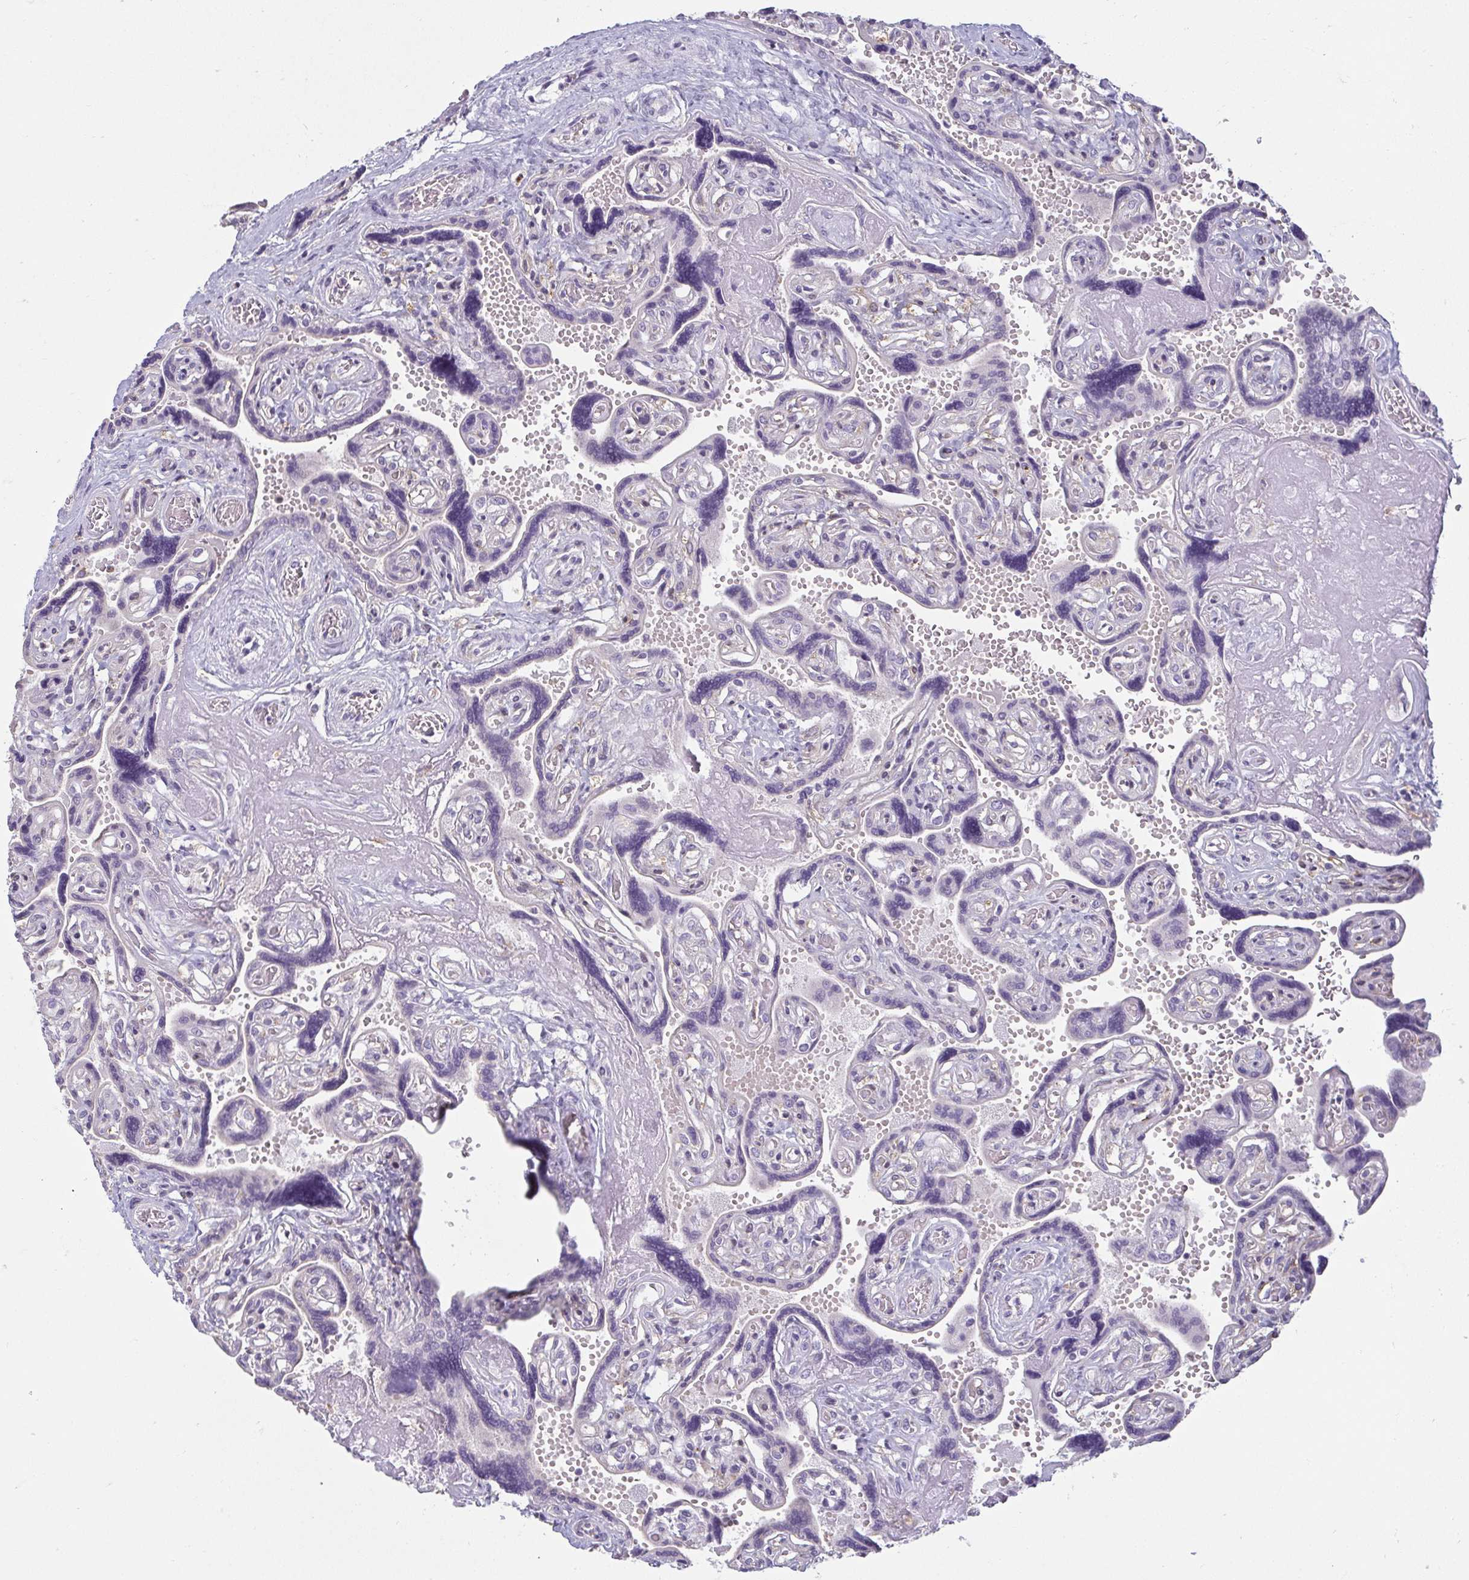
{"staining": {"intensity": "negative", "quantity": "none", "location": "none"}, "tissue": "placenta", "cell_type": "Decidual cells", "image_type": "normal", "snomed": [{"axis": "morphology", "description": "Normal tissue, NOS"}, {"axis": "topography", "description": "Placenta"}], "caption": "High power microscopy image of an immunohistochemistry image of unremarkable placenta, revealing no significant expression in decidual cells.", "gene": "PDE2A", "patient": {"sex": "female", "age": 32}}